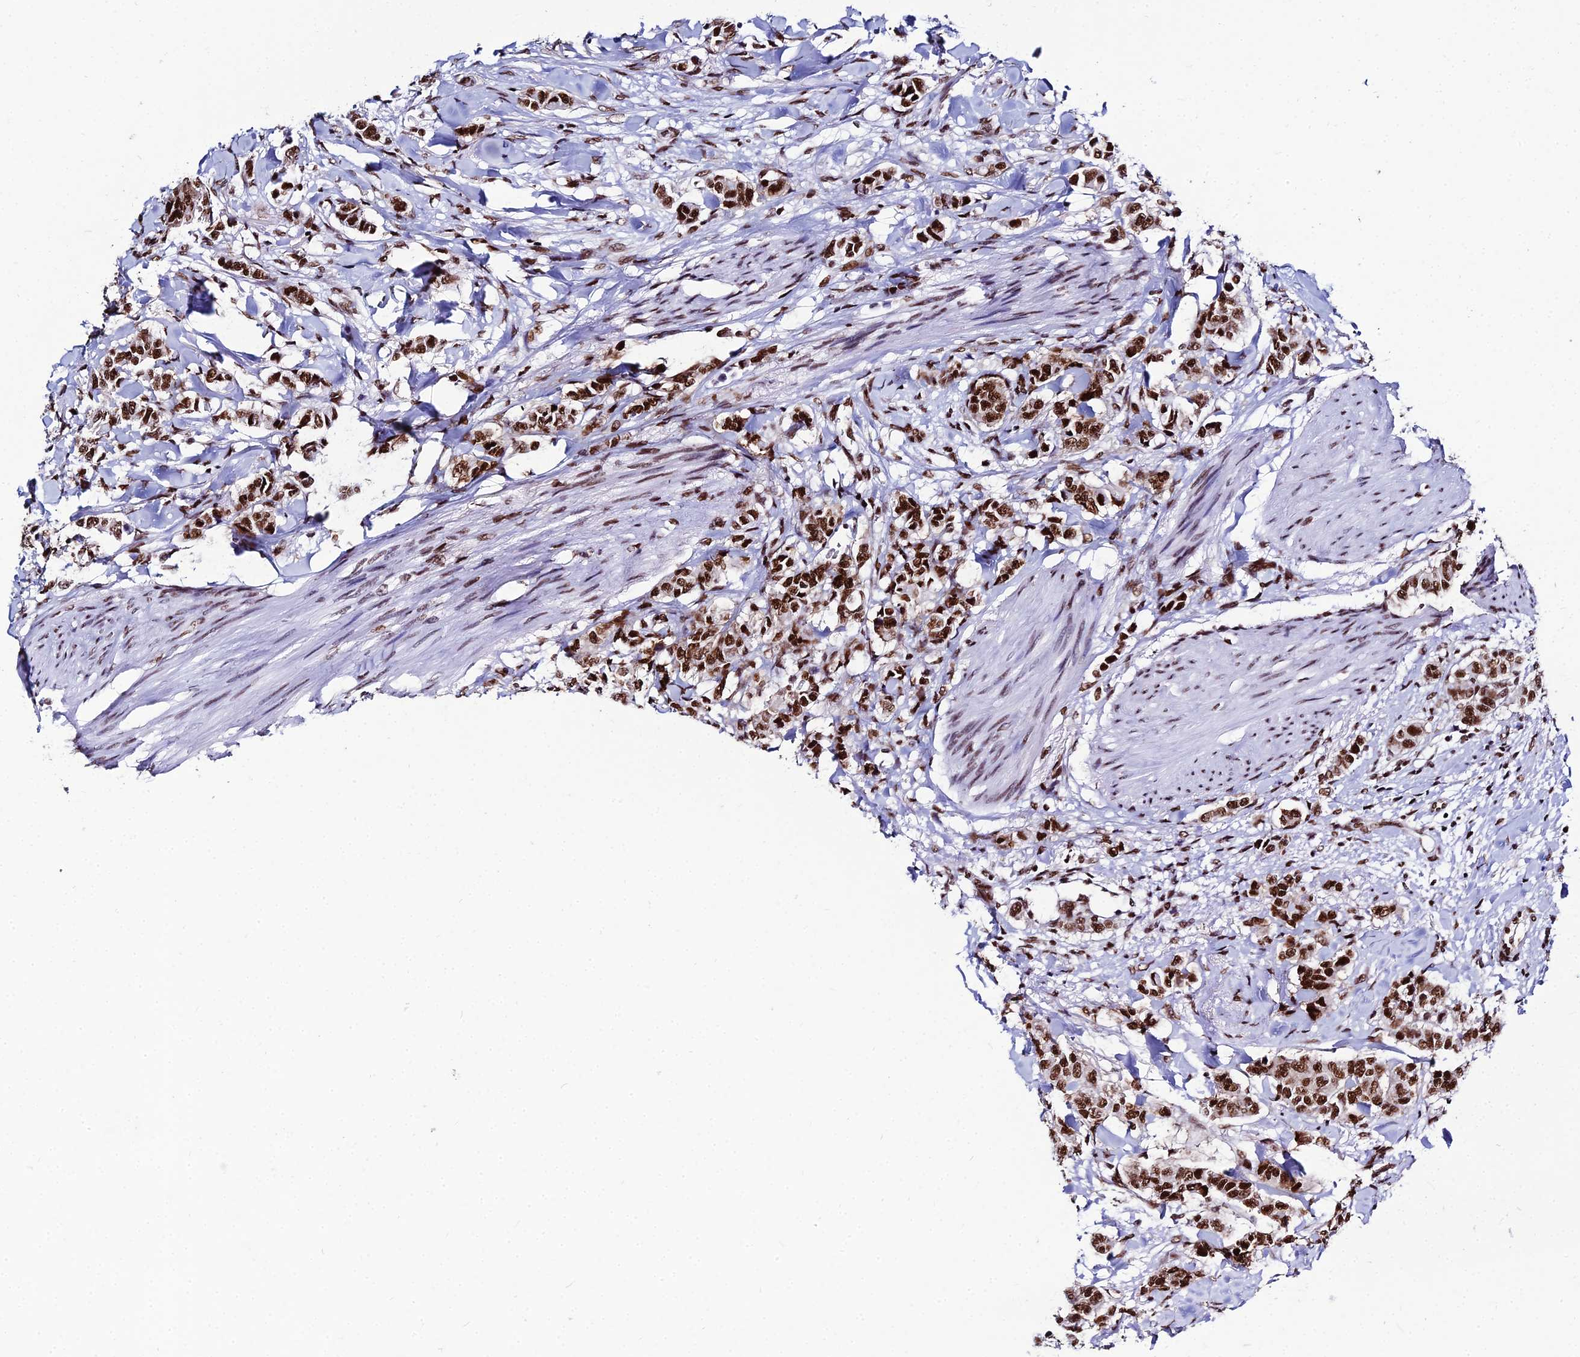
{"staining": {"intensity": "strong", "quantity": ">75%", "location": "nuclear"}, "tissue": "breast cancer", "cell_type": "Tumor cells", "image_type": "cancer", "snomed": [{"axis": "morphology", "description": "Duct carcinoma"}, {"axis": "topography", "description": "Breast"}], "caption": "Immunohistochemistry histopathology image of breast intraductal carcinoma stained for a protein (brown), which demonstrates high levels of strong nuclear expression in about >75% of tumor cells.", "gene": "HNRNPH1", "patient": {"sex": "female", "age": 40}}